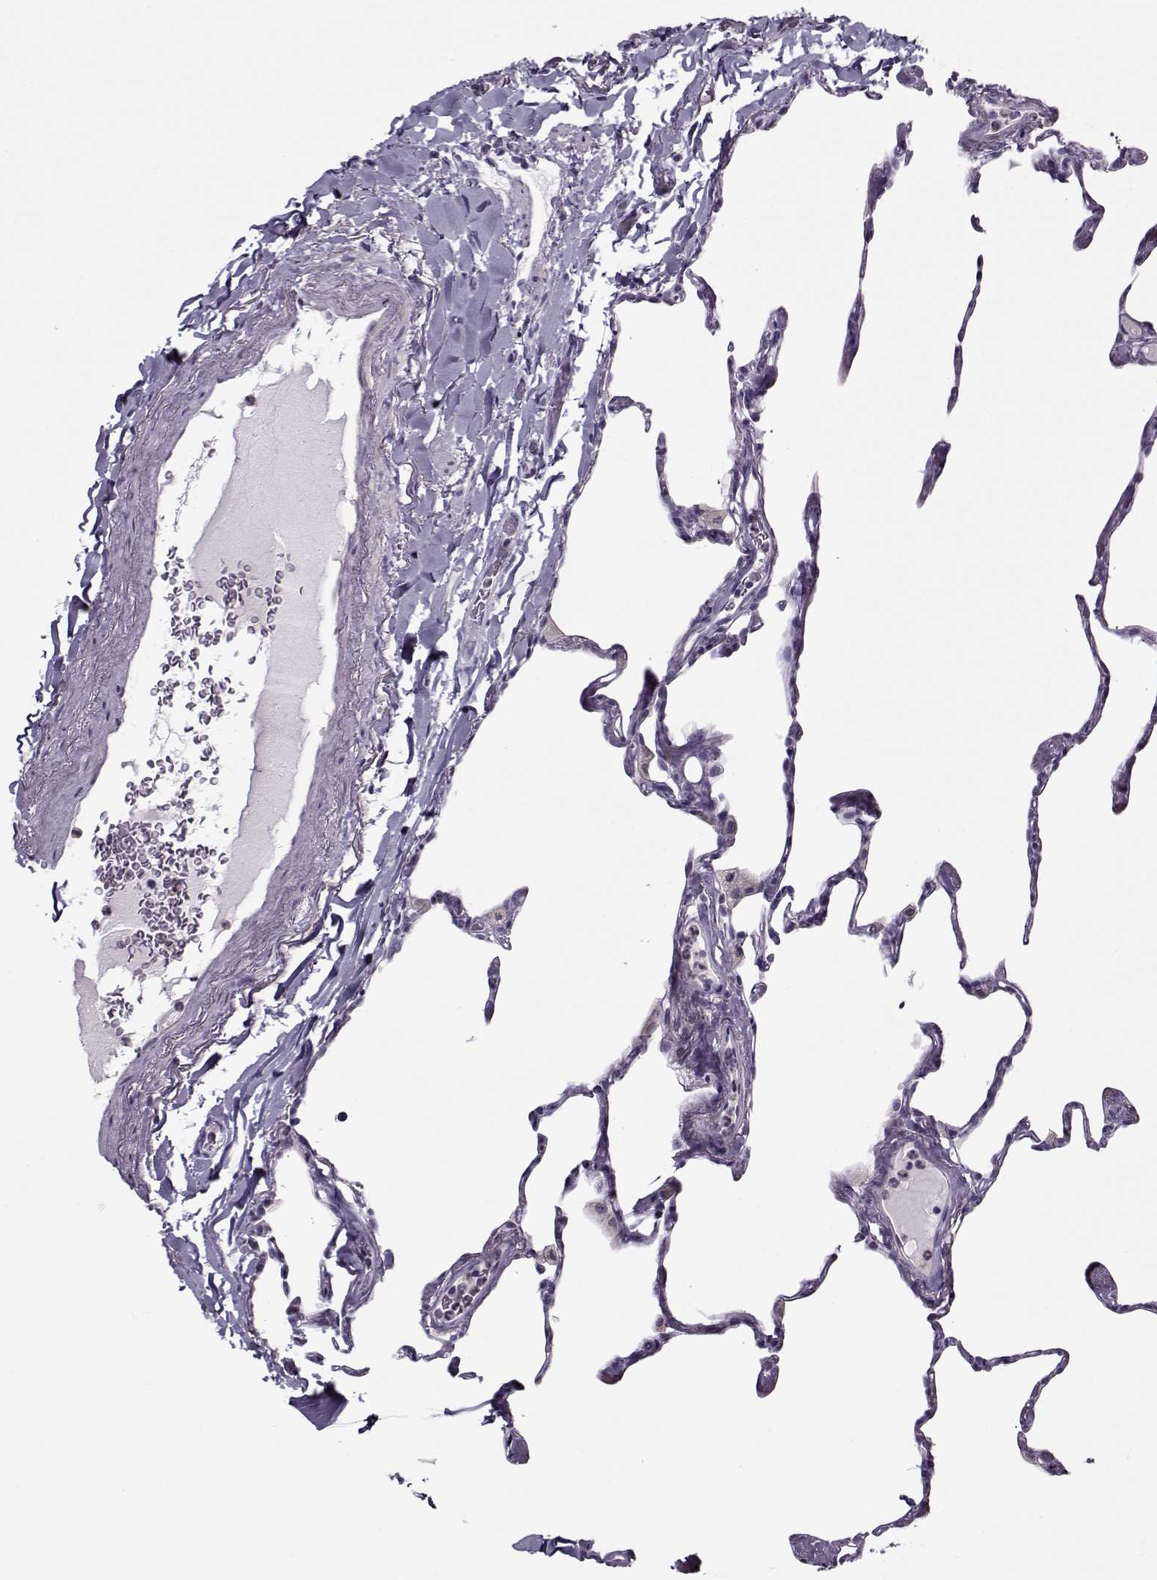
{"staining": {"intensity": "negative", "quantity": "none", "location": "none"}, "tissue": "lung", "cell_type": "Alveolar cells", "image_type": "normal", "snomed": [{"axis": "morphology", "description": "Normal tissue, NOS"}, {"axis": "topography", "description": "Lung"}], "caption": "This is a photomicrograph of immunohistochemistry (IHC) staining of normal lung, which shows no expression in alveolar cells. (DAB IHC with hematoxylin counter stain).", "gene": "CIBAR1", "patient": {"sex": "male", "age": 65}}